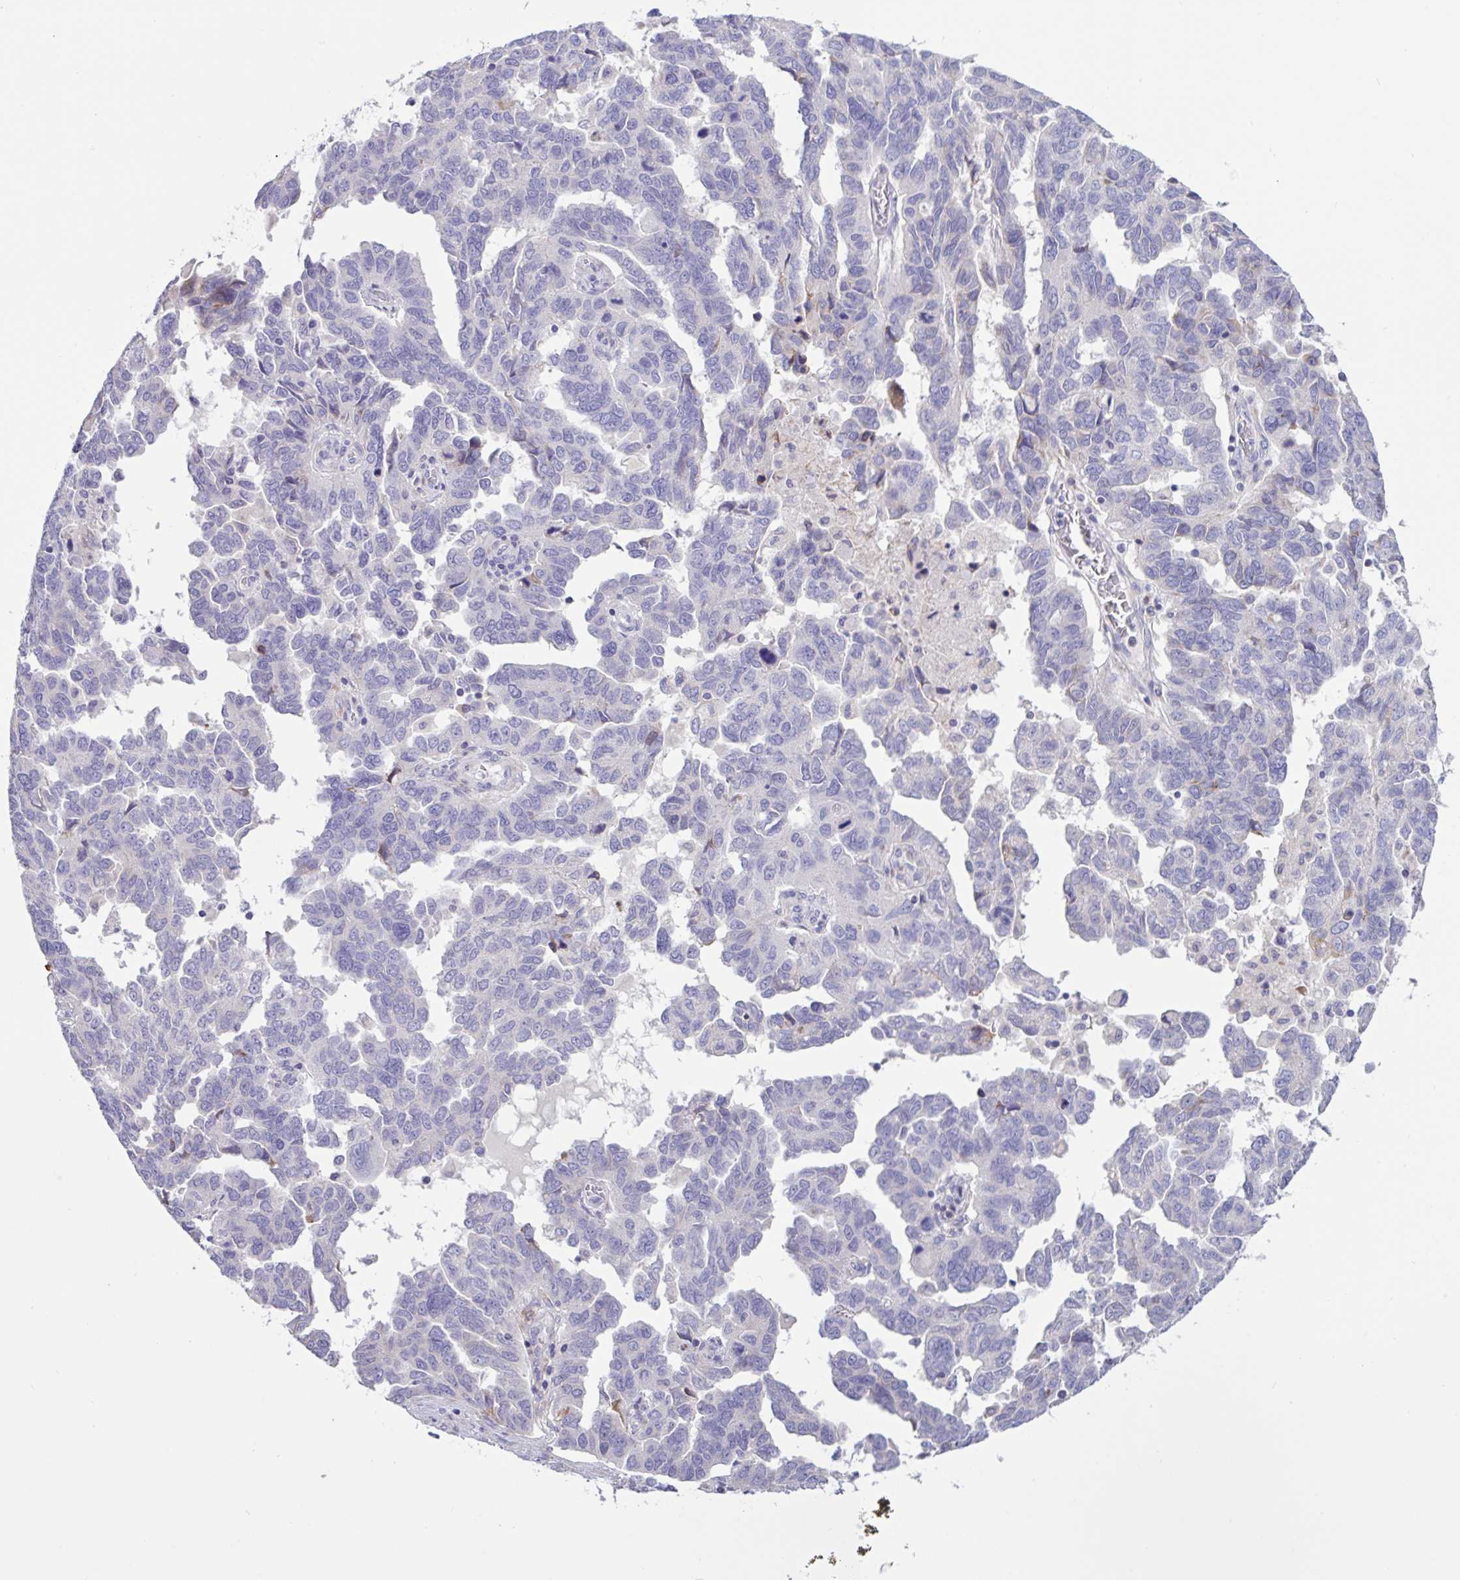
{"staining": {"intensity": "negative", "quantity": "none", "location": "none"}, "tissue": "ovarian cancer", "cell_type": "Tumor cells", "image_type": "cancer", "snomed": [{"axis": "morphology", "description": "Cystadenocarcinoma, serous, NOS"}, {"axis": "topography", "description": "Ovary"}], "caption": "The photomicrograph reveals no significant expression in tumor cells of ovarian serous cystadenocarcinoma. Nuclei are stained in blue.", "gene": "DSC3", "patient": {"sex": "female", "age": 64}}